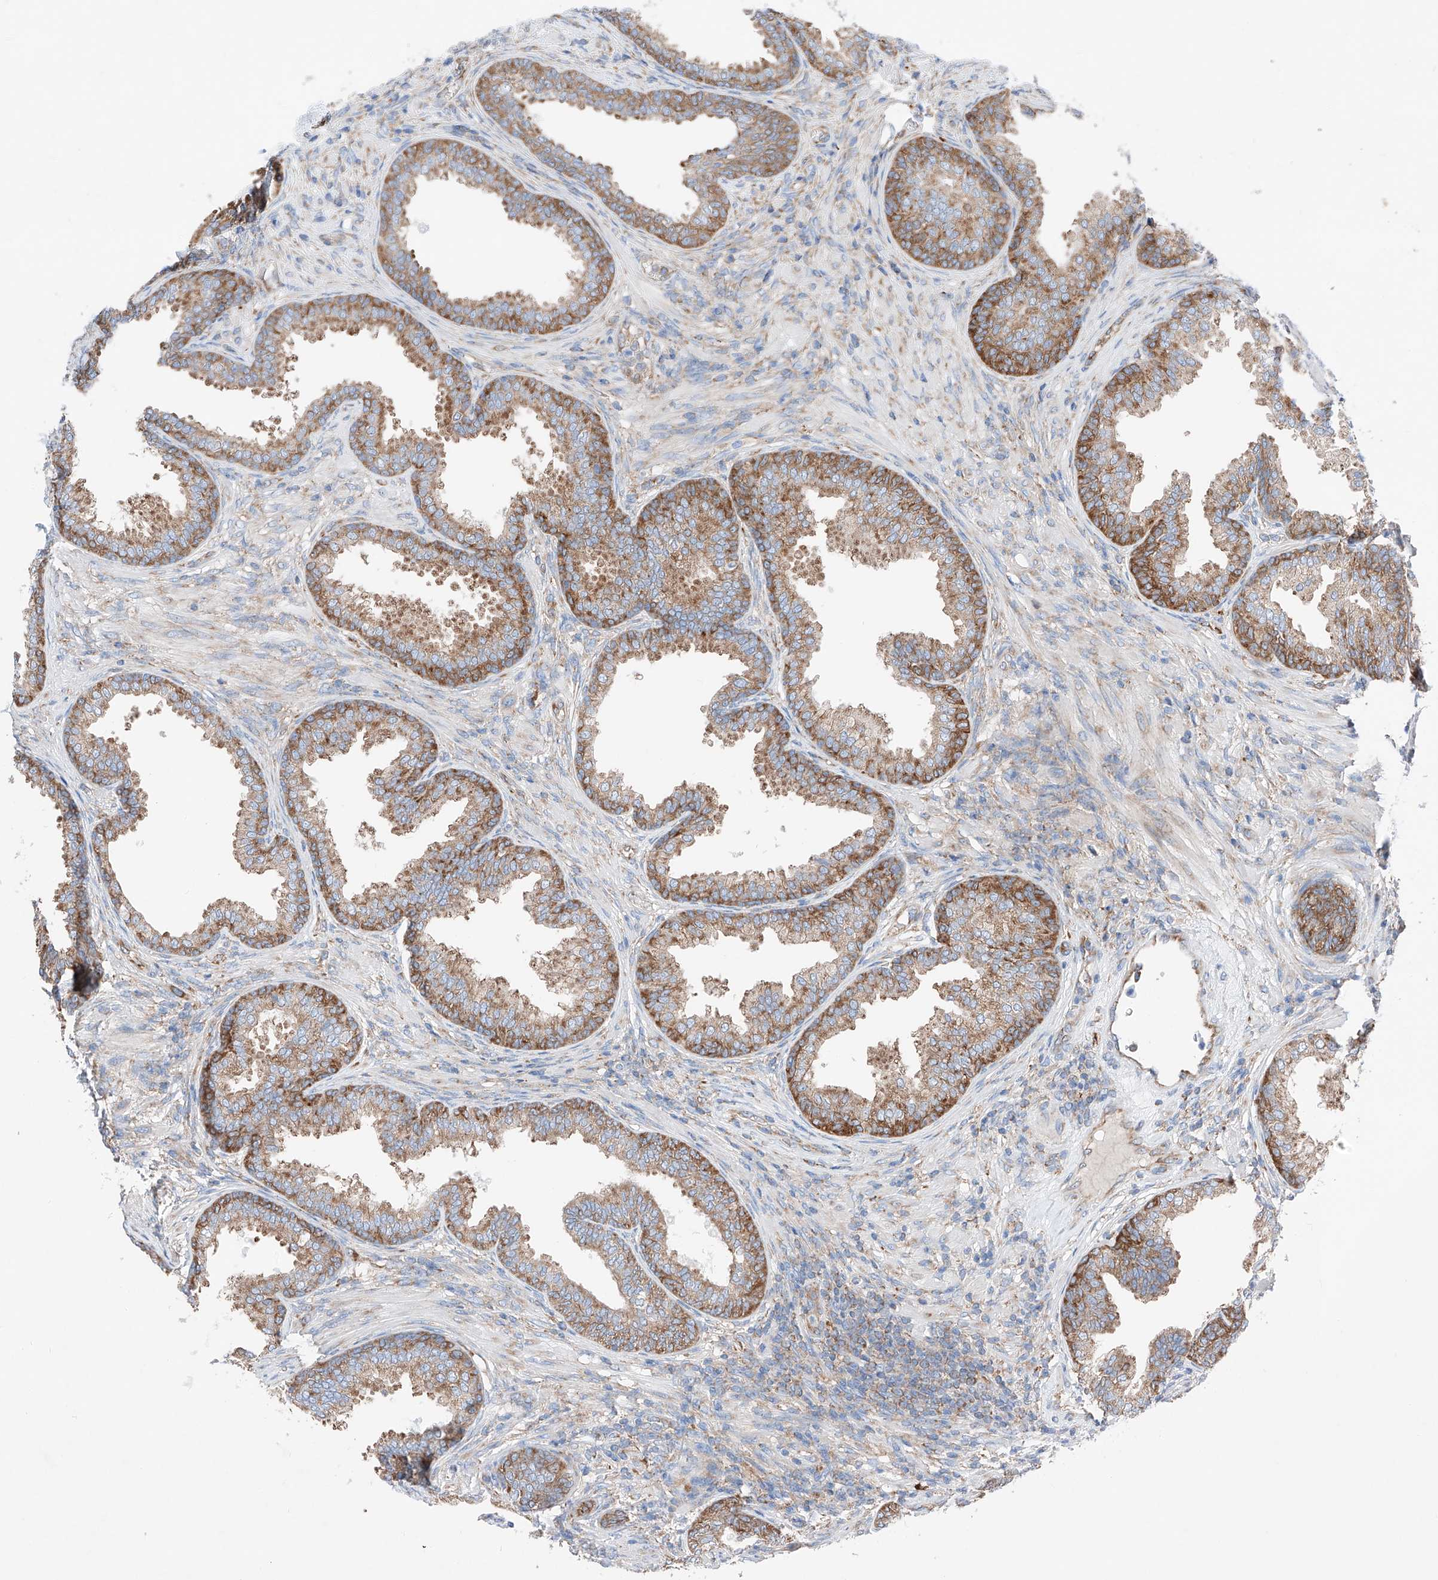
{"staining": {"intensity": "moderate", "quantity": ">75%", "location": "cytoplasmic/membranous"}, "tissue": "prostate", "cell_type": "Glandular cells", "image_type": "normal", "snomed": [{"axis": "morphology", "description": "Normal tissue, NOS"}, {"axis": "topography", "description": "Prostate"}], "caption": "Glandular cells reveal moderate cytoplasmic/membranous staining in about >75% of cells in normal prostate.", "gene": "CRELD1", "patient": {"sex": "male", "age": 76}}